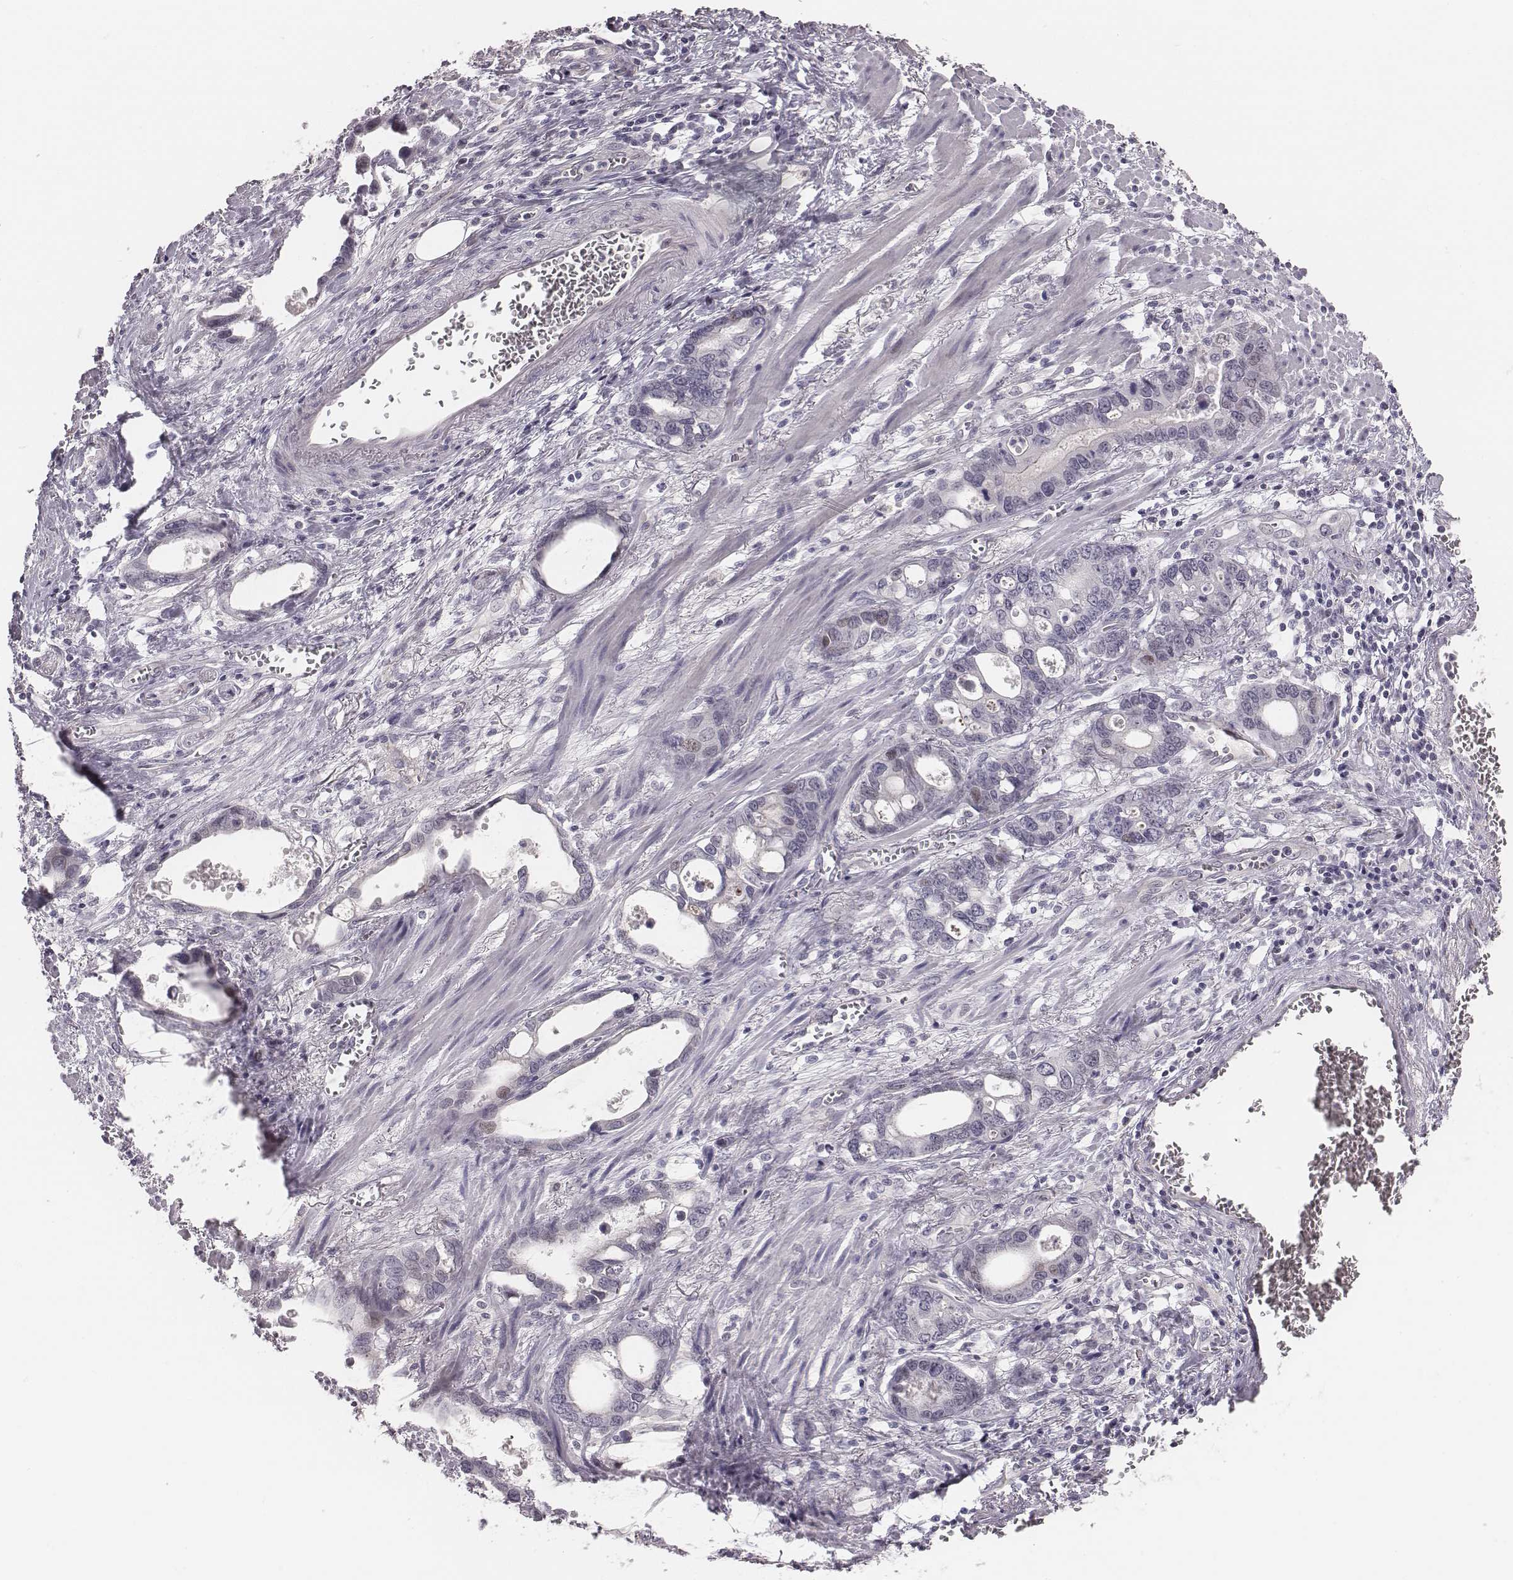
{"staining": {"intensity": "negative", "quantity": "none", "location": "none"}, "tissue": "stomach cancer", "cell_type": "Tumor cells", "image_type": "cancer", "snomed": [{"axis": "morphology", "description": "Normal tissue, NOS"}, {"axis": "morphology", "description": "Adenocarcinoma, NOS"}, {"axis": "topography", "description": "Esophagus"}, {"axis": "topography", "description": "Stomach, upper"}], "caption": "Micrograph shows no protein expression in tumor cells of adenocarcinoma (stomach) tissue.", "gene": "CACNG4", "patient": {"sex": "male", "age": 74}}